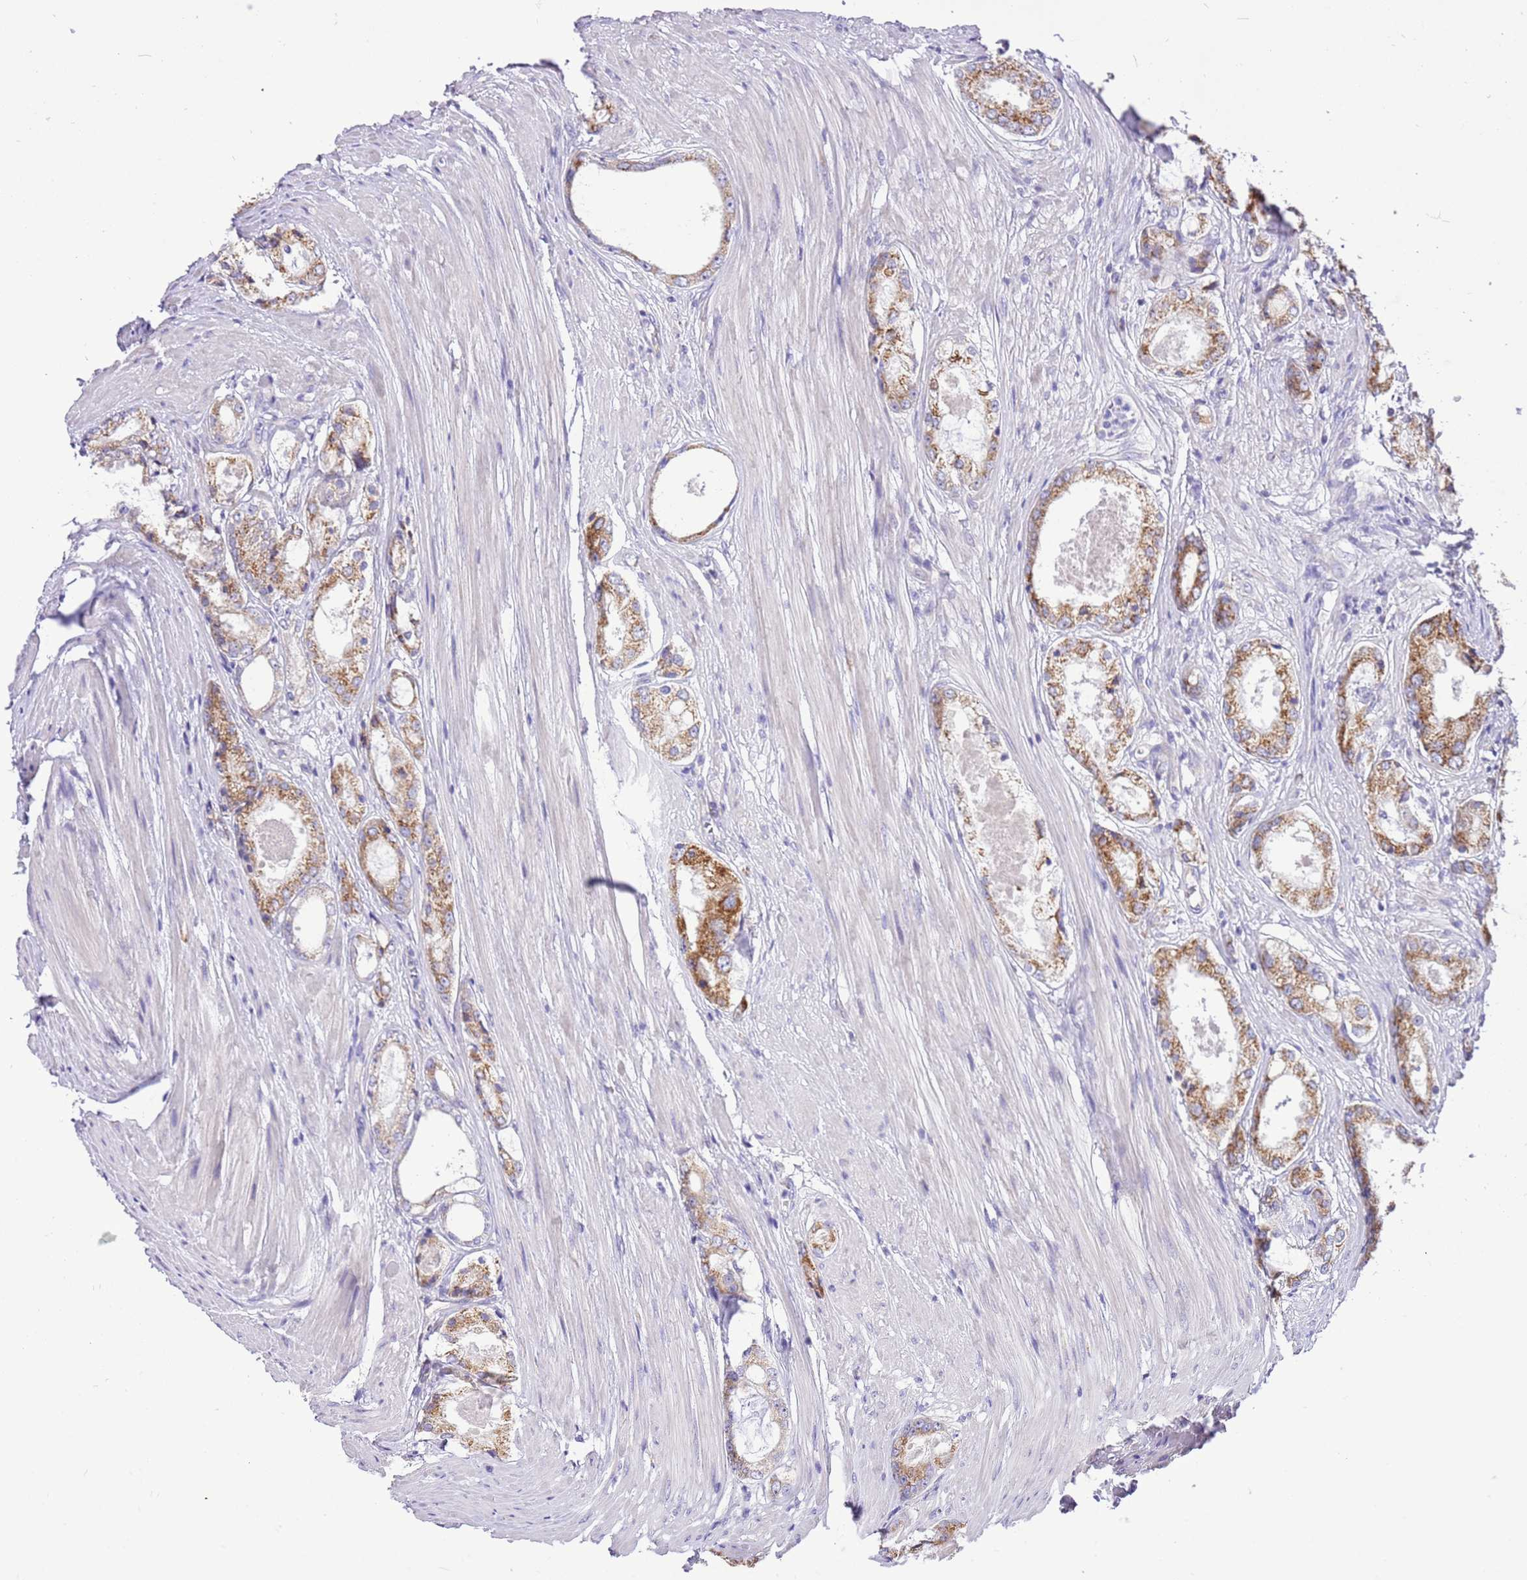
{"staining": {"intensity": "moderate", "quantity": ">75%", "location": "cytoplasmic/membranous"}, "tissue": "prostate cancer", "cell_type": "Tumor cells", "image_type": "cancer", "snomed": [{"axis": "morphology", "description": "Adenocarcinoma, Low grade"}, {"axis": "topography", "description": "Prostate"}], "caption": "This is a micrograph of immunohistochemistry (IHC) staining of prostate cancer, which shows moderate positivity in the cytoplasmic/membranous of tumor cells.", "gene": "COX17", "patient": {"sex": "male", "age": 68}}